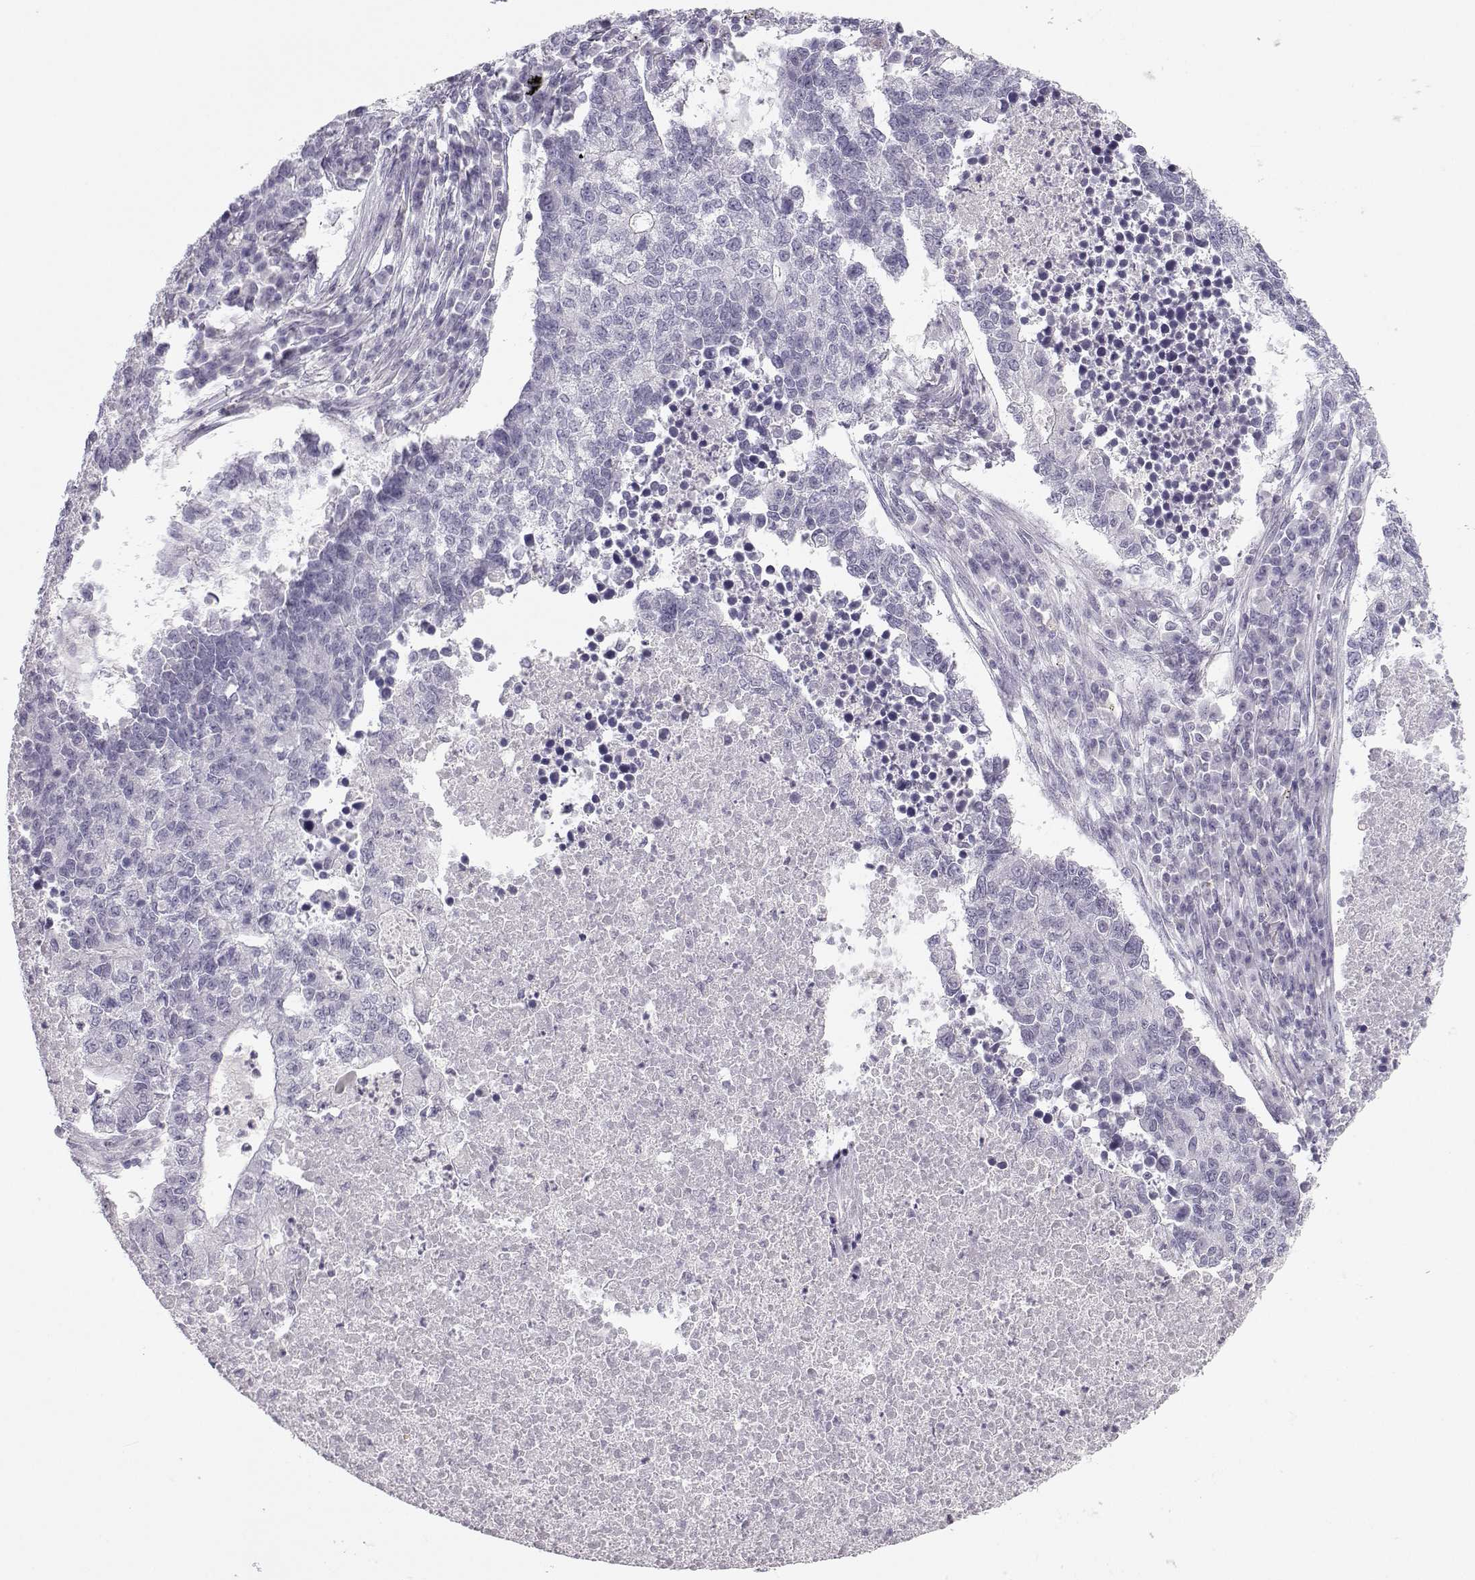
{"staining": {"intensity": "negative", "quantity": "none", "location": "none"}, "tissue": "lung cancer", "cell_type": "Tumor cells", "image_type": "cancer", "snomed": [{"axis": "morphology", "description": "Adenocarcinoma, NOS"}, {"axis": "topography", "description": "Lung"}], "caption": "This is an IHC photomicrograph of human lung cancer. There is no staining in tumor cells.", "gene": "MROH7", "patient": {"sex": "male", "age": 57}}